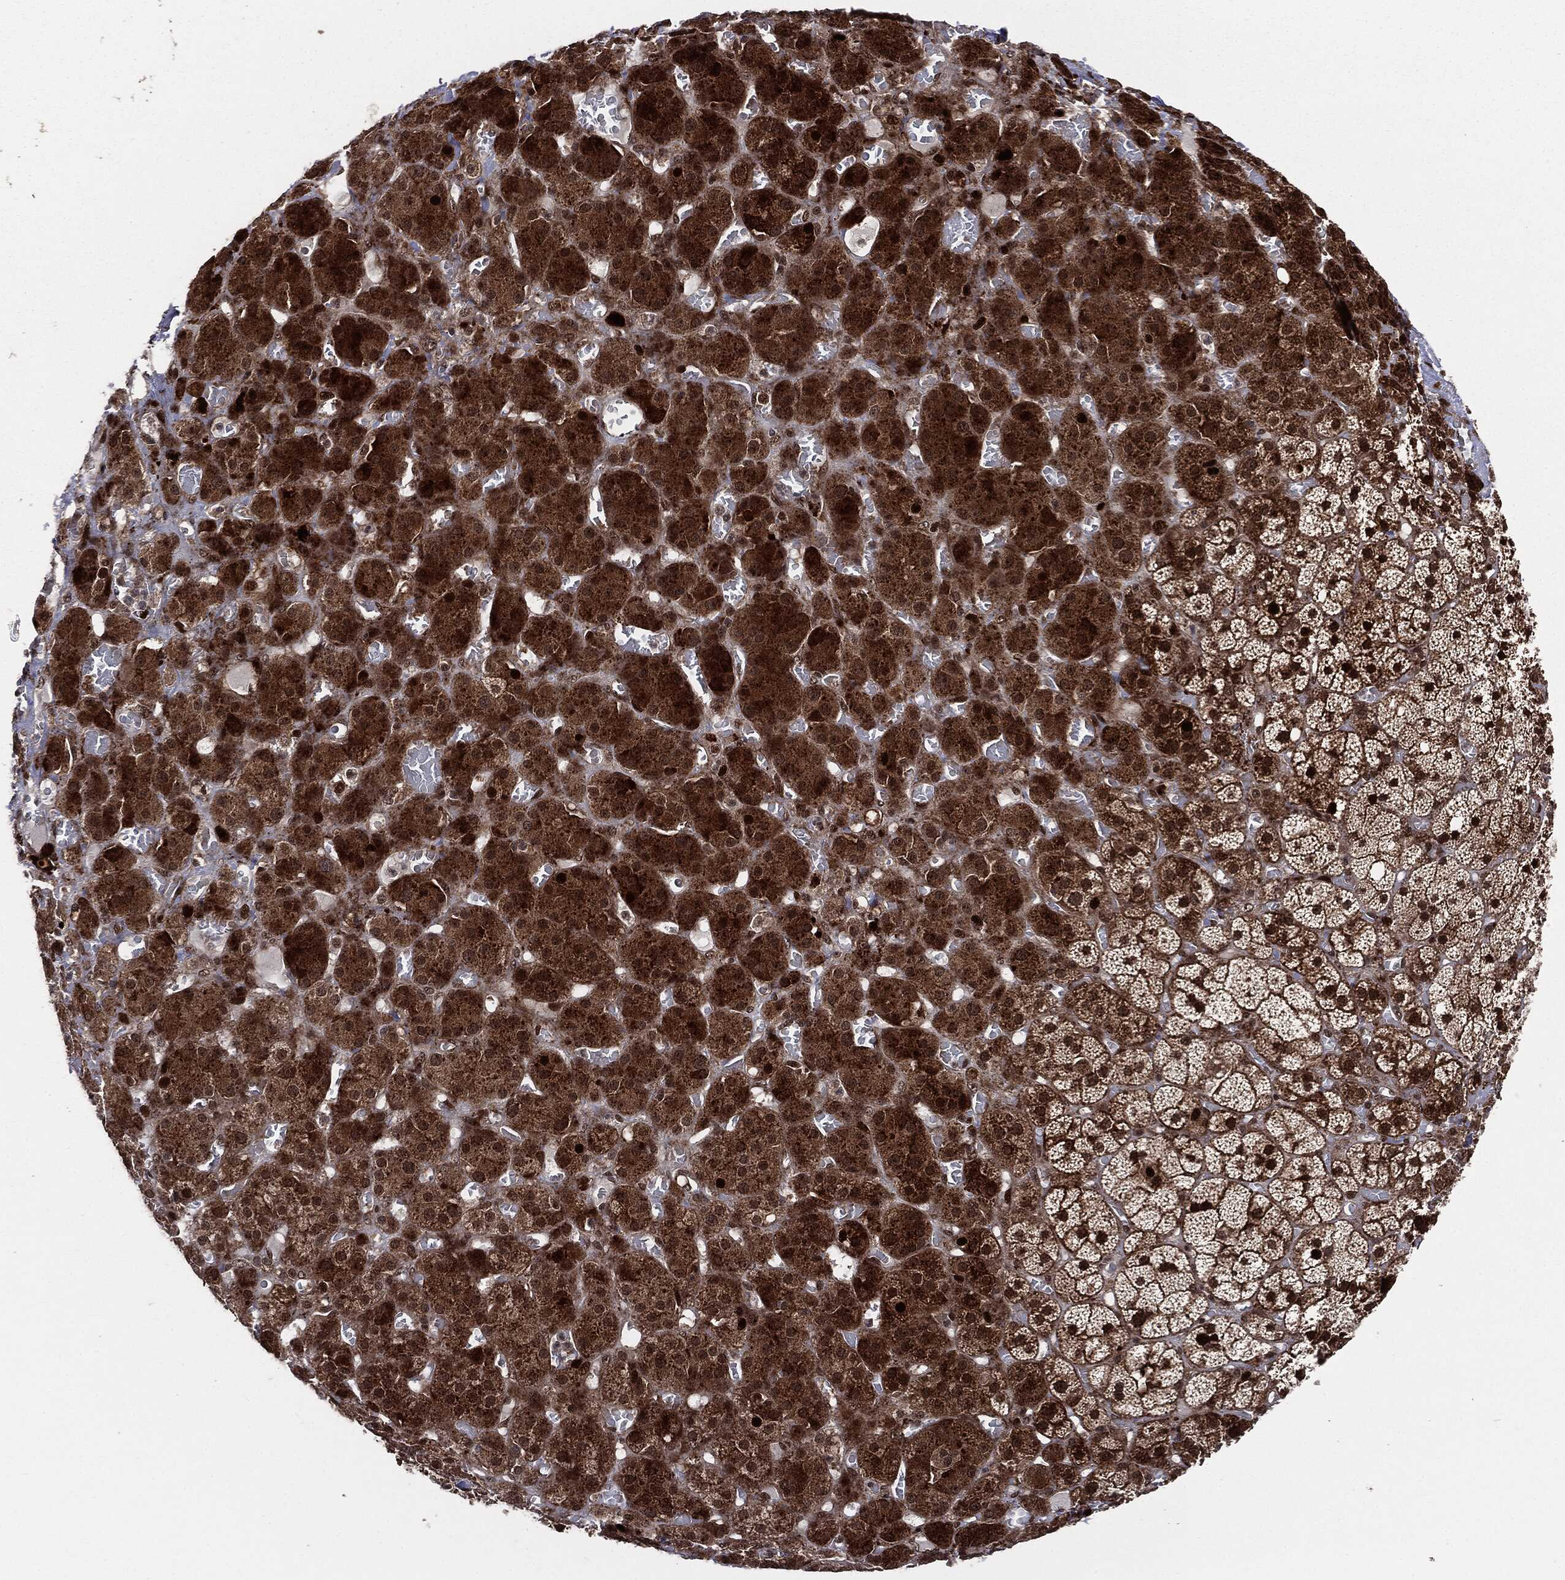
{"staining": {"intensity": "strong", "quantity": ">75%", "location": "cytoplasmic/membranous,nuclear"}, "tissue": "adrenal gland", "cell_type": "Glandular cells", "image_type": "normal", "snomed": [{"axis": "morphology", "description": "Normal tissue, NOS"}, {"axis": "topography", "description": "Adrenal gland"}], "caption": "Protein staining of normal adrenal gland reveals strong cytoplasmic/membranous,nuclear positivity in approximately >75% of glandular cells.", "gene": "SMAD4", "patient": {"sex": "male", "age": 70}}